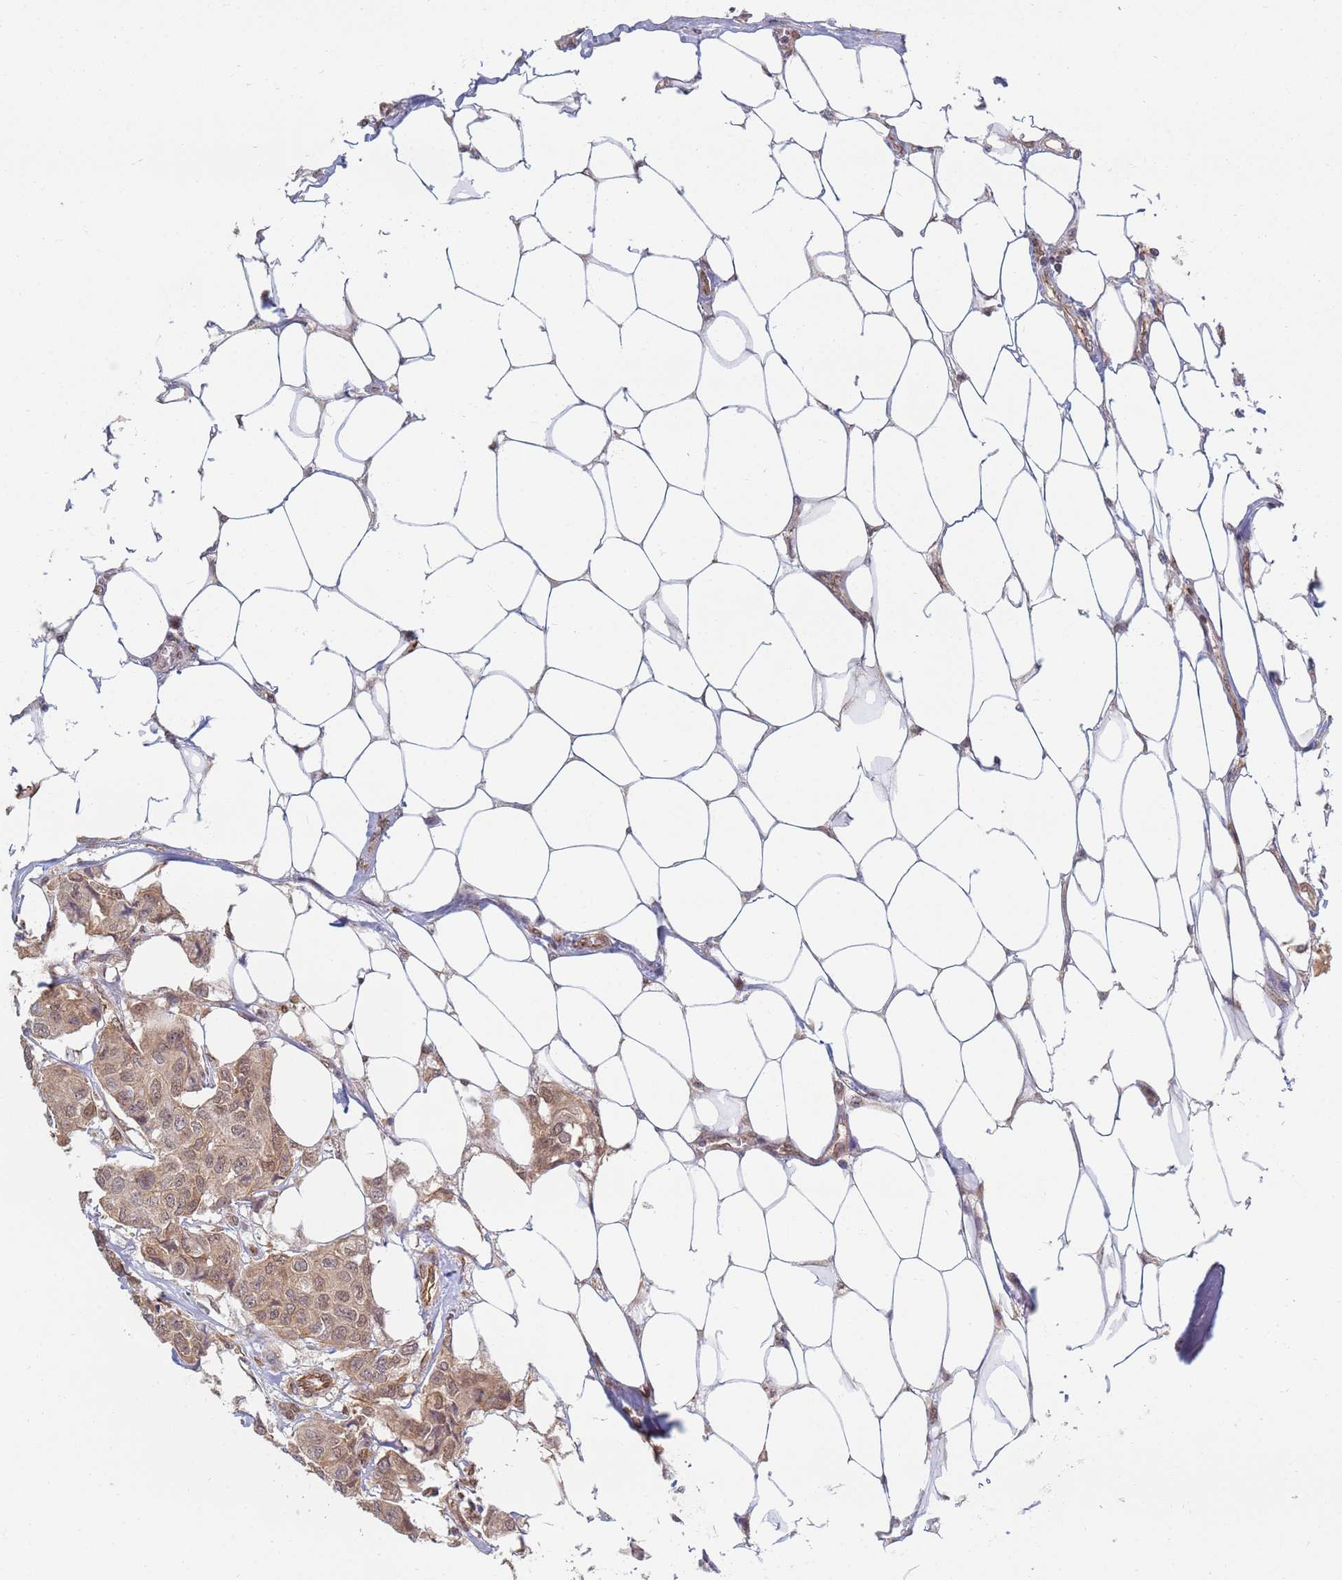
{"staining": {"intensity": "moderate", "quantity": ">75%", "location": "cytoplasmic/membranous,nuclear"}, "tissue": "breast cancer", "cell_type": "Tumor cells", "image_type": "cancer", "snomed": [{"axis": "morphology", "description": "Duct carcinoma"}, {"axis": "topography", "description": "Breast"}, {"axis": "topography", "description": "Lymph node"}], "caption": "A brown stain shows moderate cytoplasmic/membranous and nuclear positivity of a protein in human invasive ductal carcinoma (breast) tumor cells.", "gene": "CEP170", "patient": {"sex": "female", "age": 80}}